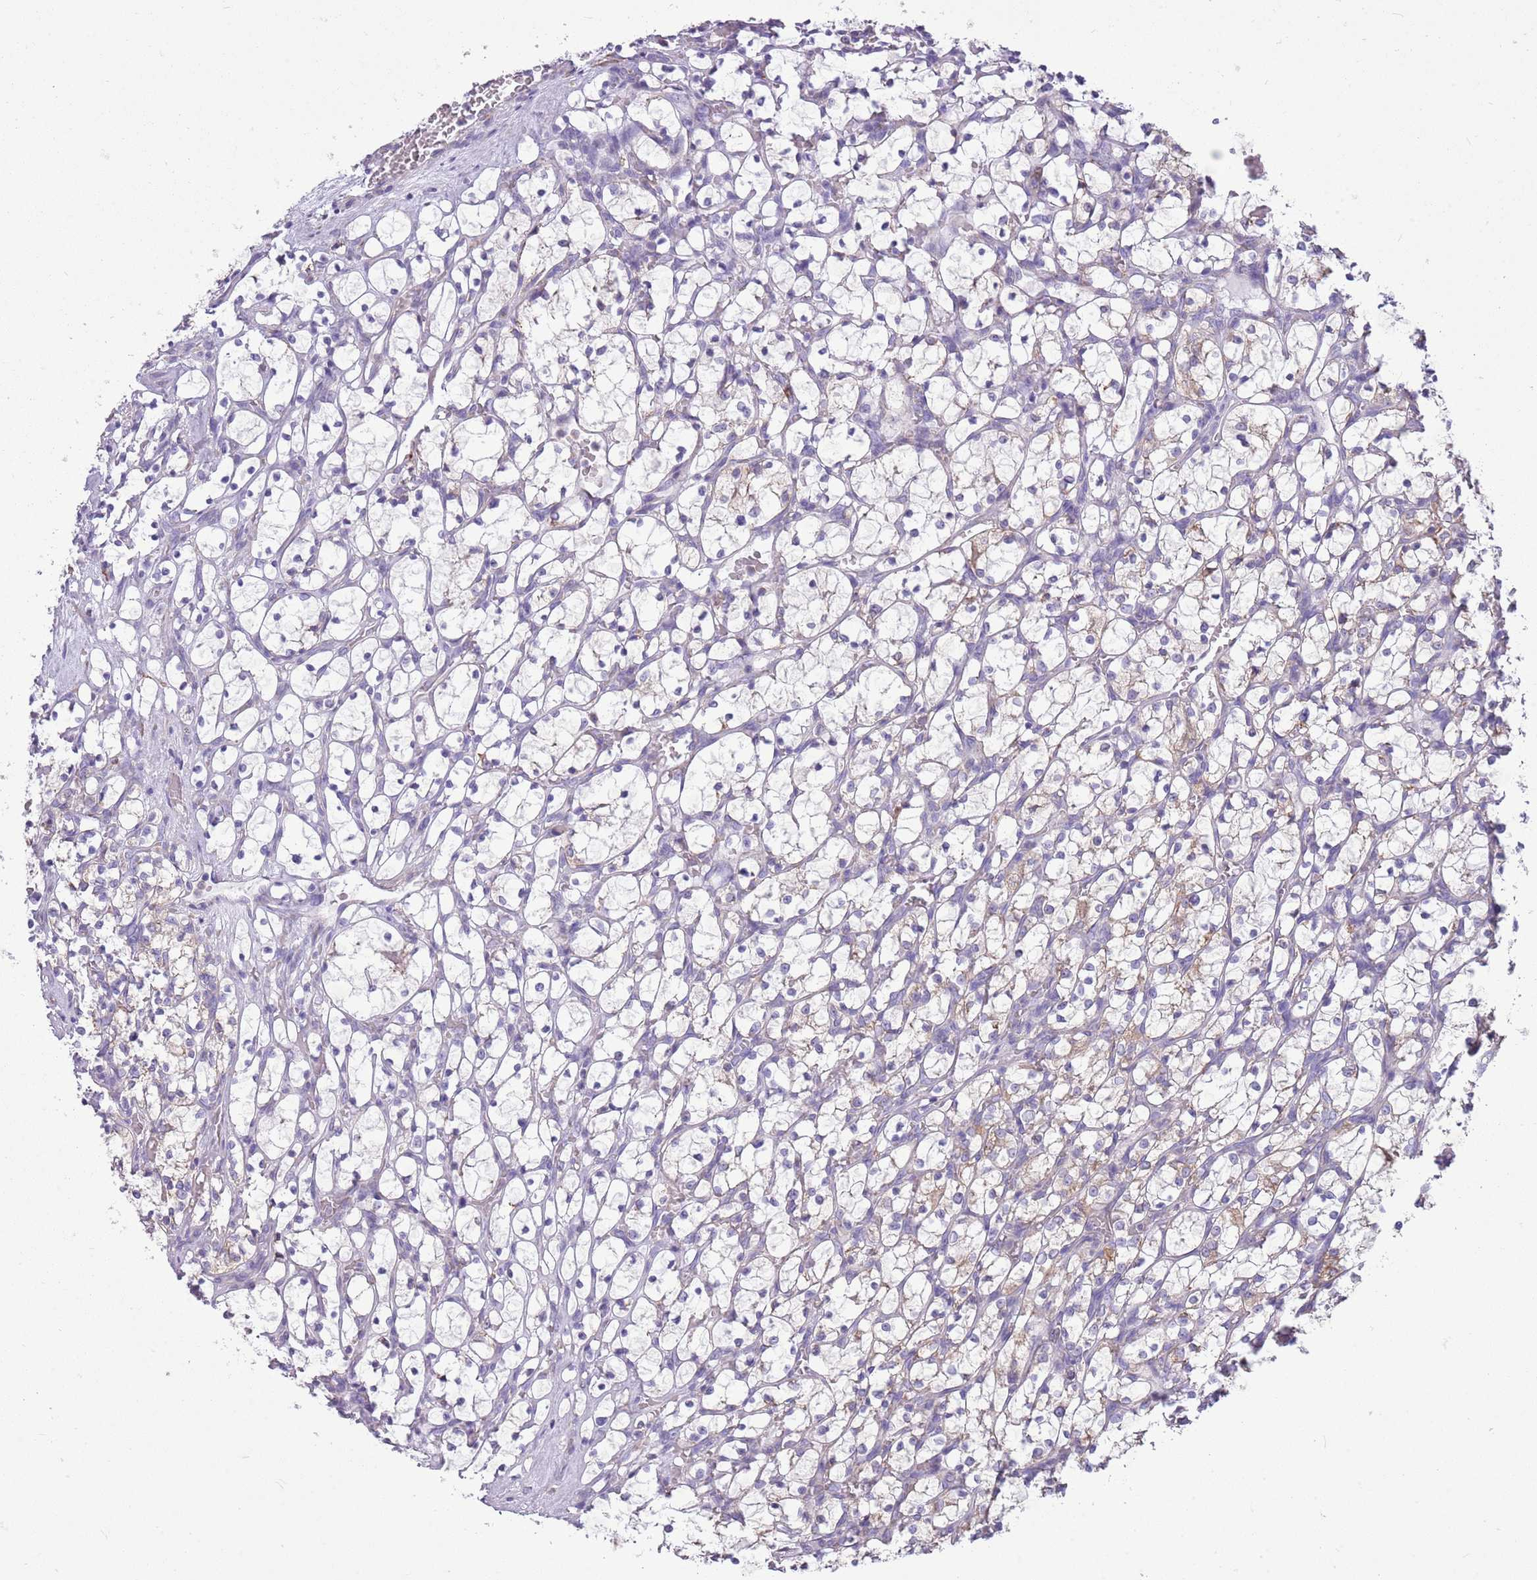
{"staining": {"intensity": "weak", "quantity": "<25%", "location": "cytoplasmic/membranous"}, "tissue": "renal cancer", "cell_type": "Tumor cells", "image_type": "cancer", "snomed": [{"axis": "morphology", "description": "Adenocarcinoma, NOS"}, {"axis": "topography", "description": "Kidney"}], "caption": "IHC histopathology image of adenocarcinoma (renal) stained for a protein (brown), which reveals no positivity in tumor cells. Brightfield microscopy of immunohistochemistry stained with DAB (brown) and hematoxylin (blue), captured at high magnification.", "gene": "KCTD19", "patient": {"sex": "female", "age": 69}}